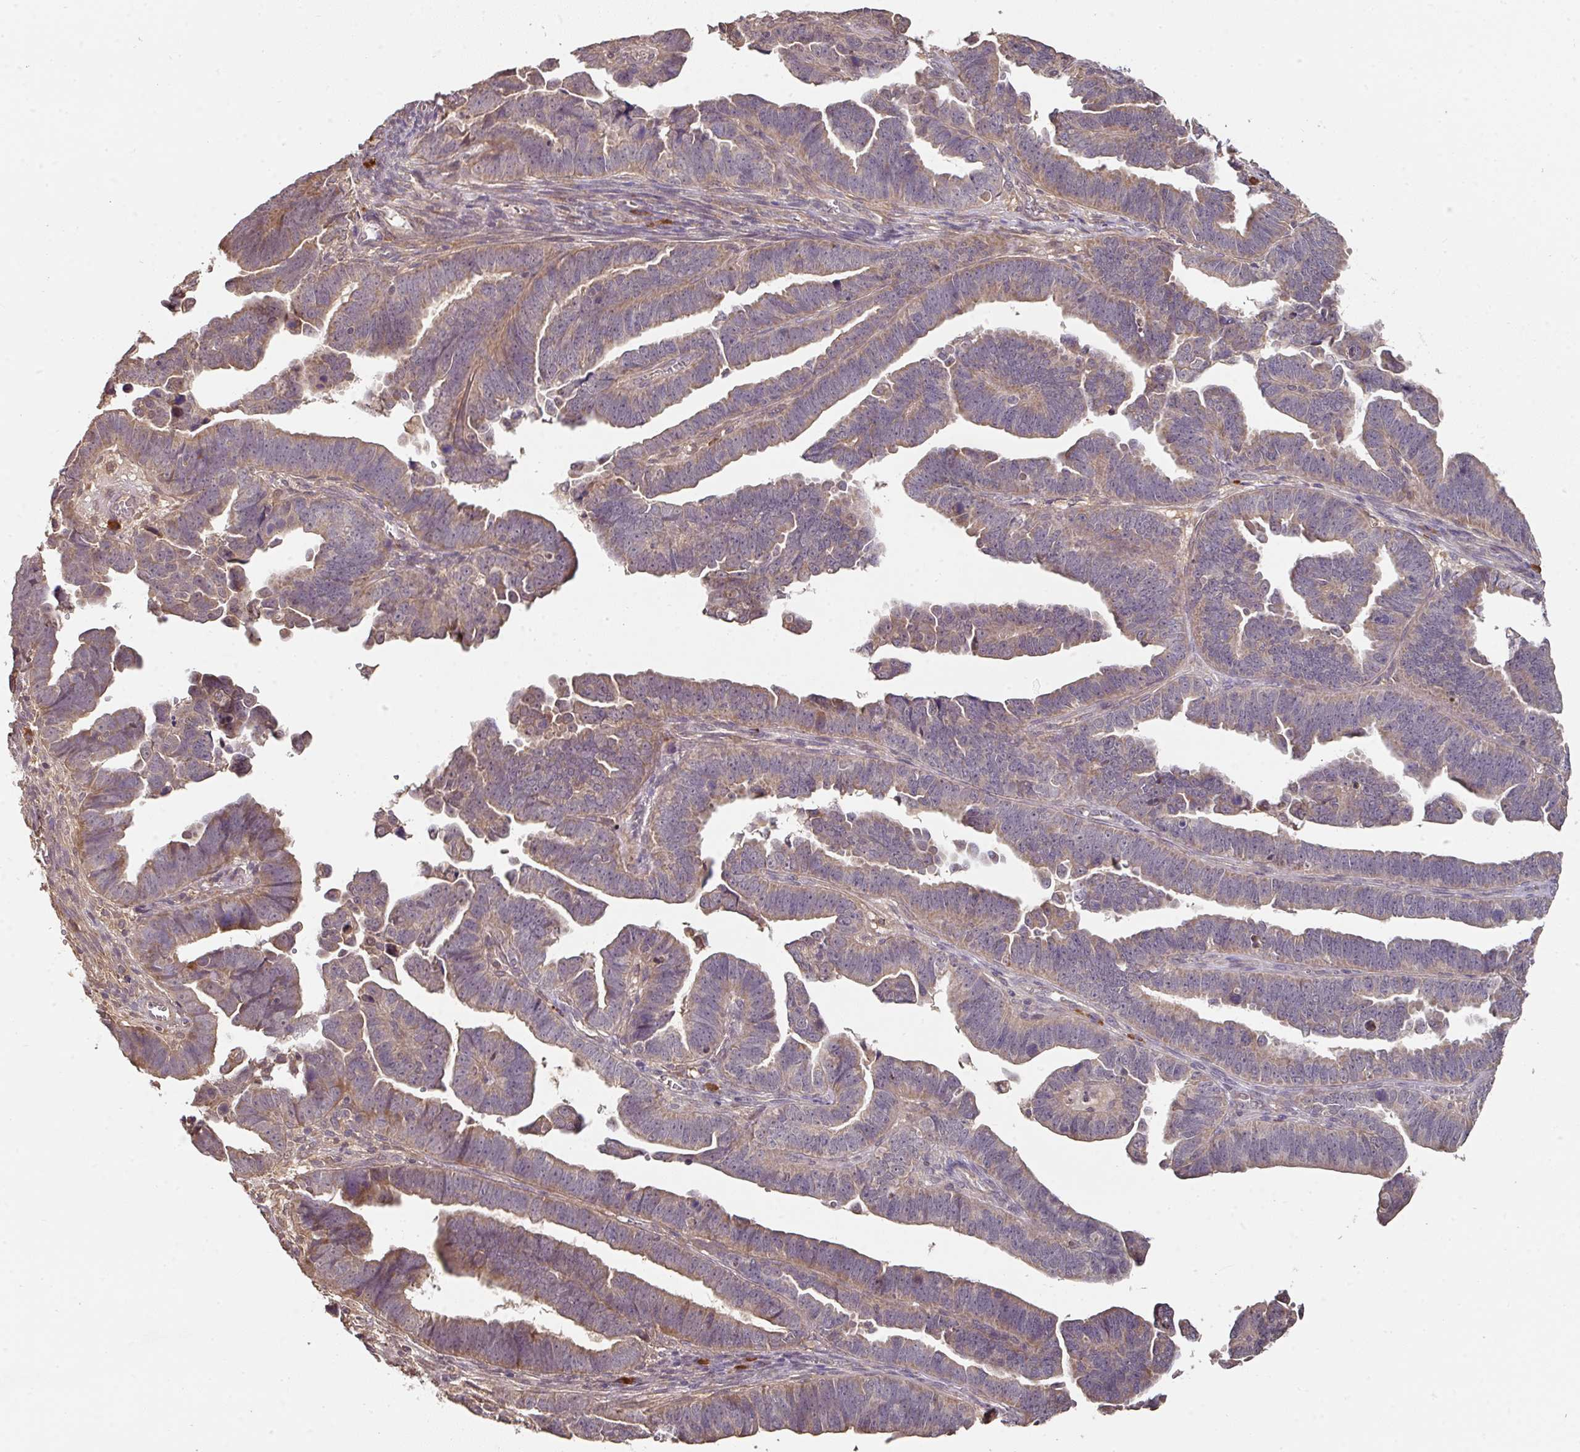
{"staining": {"intensity": "moderate", "quantity": ">75%", "location": "cytoplasmic/membranous"}, "tissue": "endometrial cancer", "cell_type": "Tumor cells", "image_type": "cancer", "snomed": [{"axis": "morphology", "description": "Adenocarcinoma, NOS"}, {"axis": "topography", "description": "Endometrium"}], "caption": "Tumor cells show moderate cytoplasmic/membranous staining in about >75% of cells in endometrial cancer.", "gene": "ACVR2B", "patient": {"sex": "female", "age": 75}}